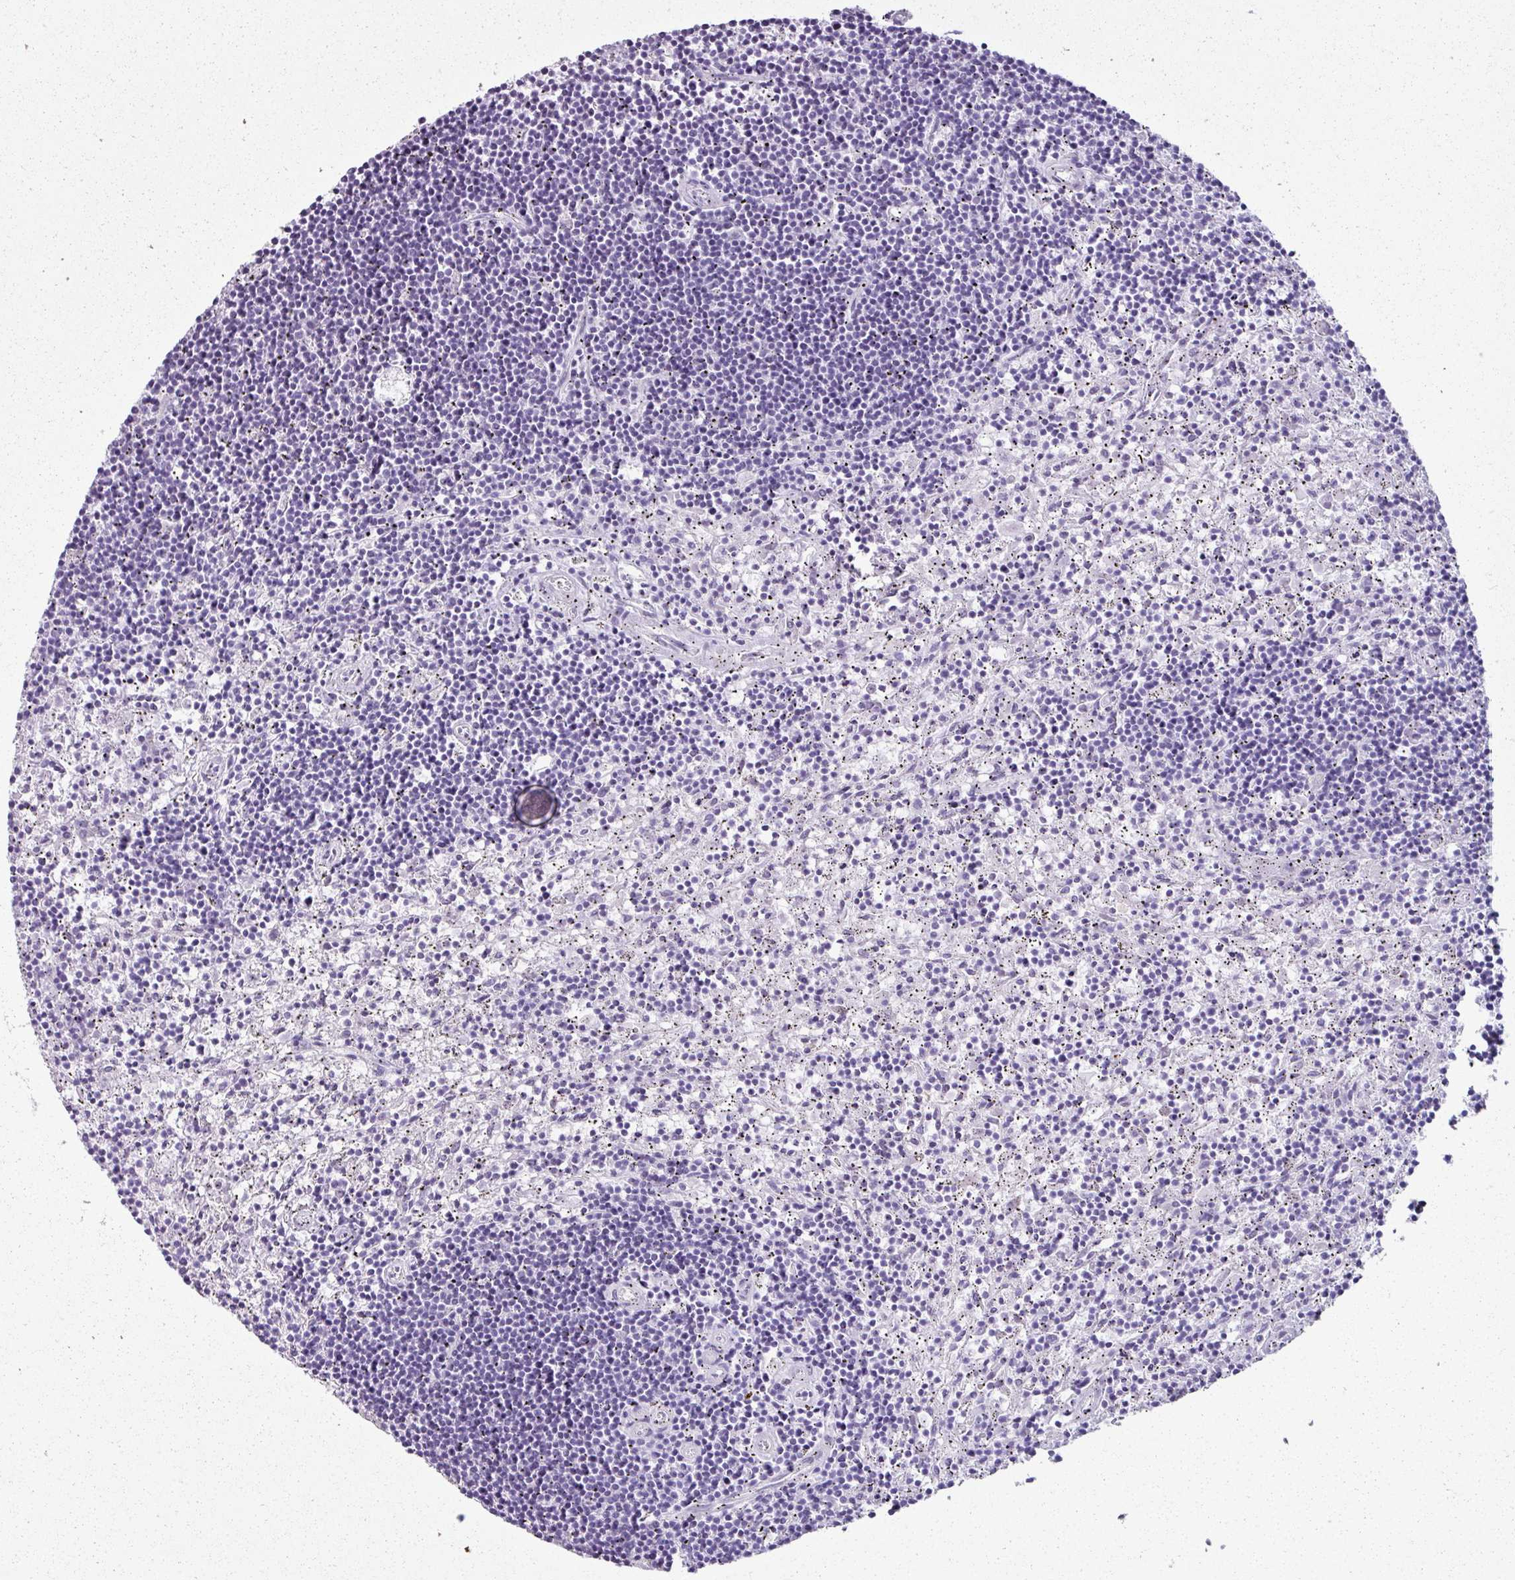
{"staining": {"intensity": "negative", "quantity": "none", "location": "none"}, "tissue": "lymphoma", "cell_type": "Tumor cells", "image_type": "cancer", "snomed": [{"axis": "morphology", "description": "Malignant lymphoma, non-Hodgkin's type, Low grade"}, {"axis": "topography", "description": "Spleen"}], "caption": "IHC histopathology image of neoplastic tissue: human lymphoma stained with DAB displays no significant protein expression in tumor cells.", "gene": "SCT", "patient": {"sex": "male", "age": 76}}